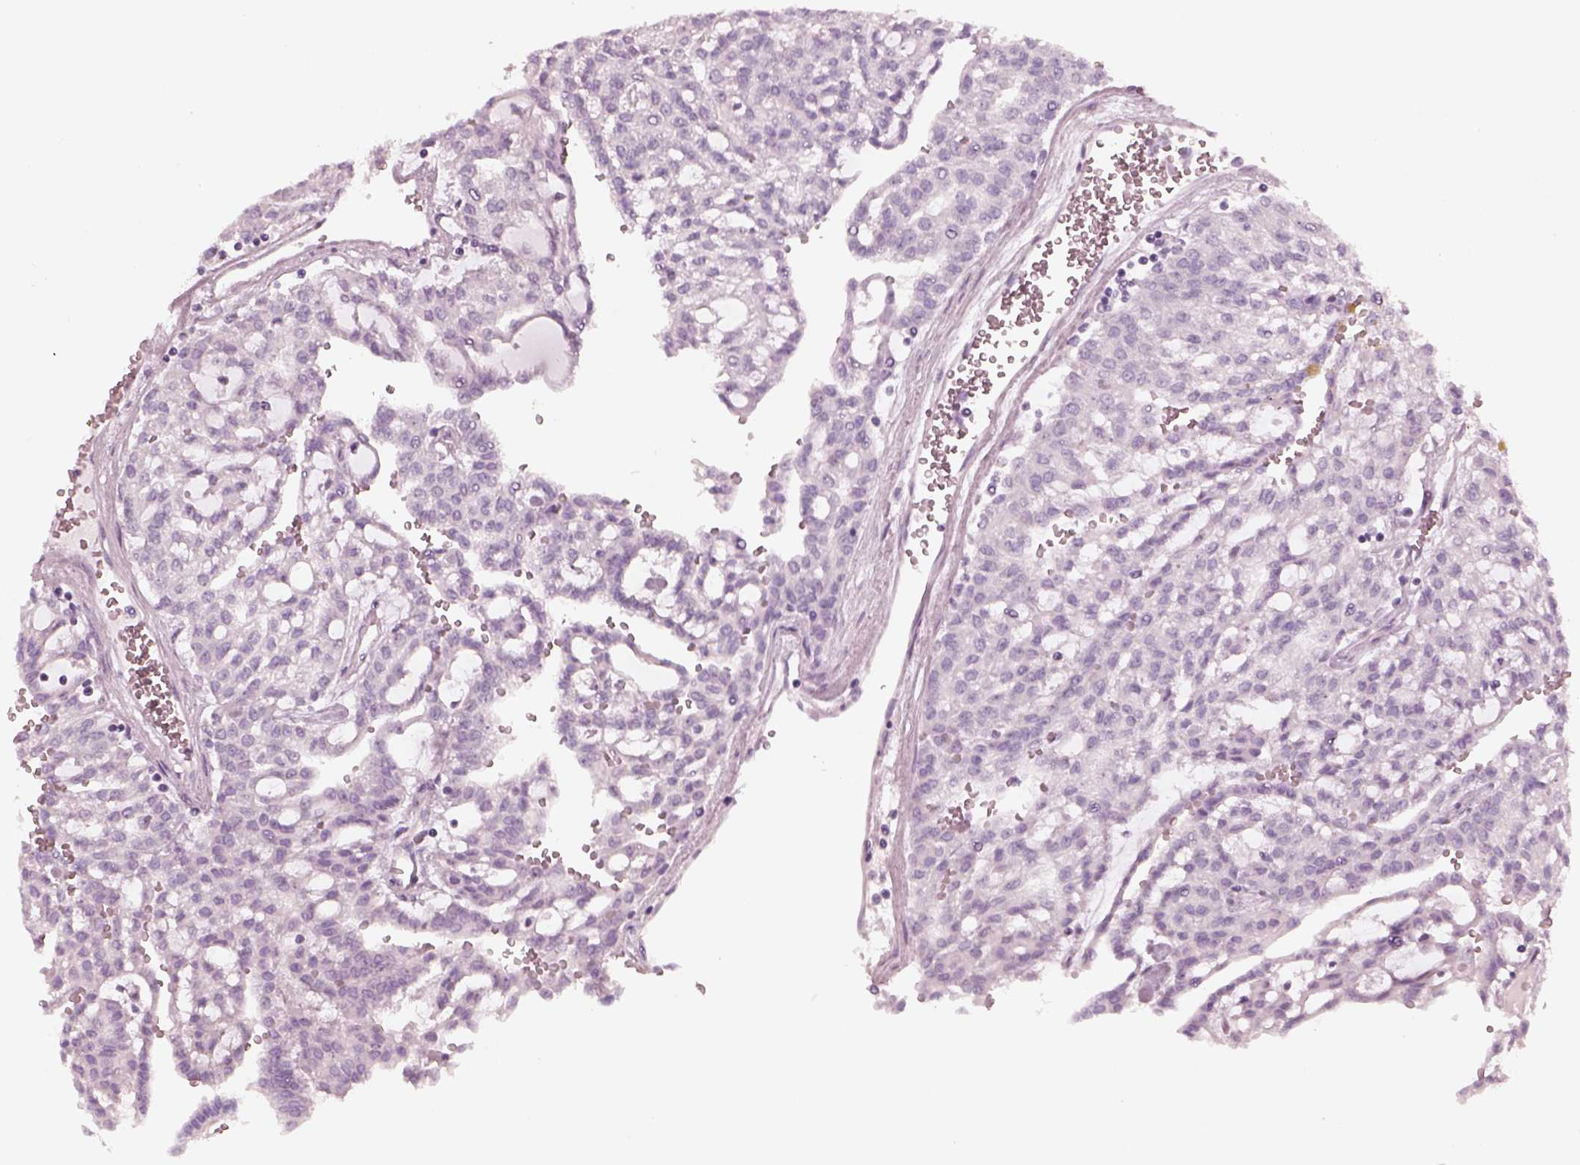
{"staining": {"intensity": "negative", "quantity": "none", "location": "none"}, "tissue": "renal cancer", "cell_type": "Tumor cells", "image_type": "cancer", "snomed": [{"axis": "morphology", "description": "Adenocarcinoma, NOS"}, {"axis": "topography", "description": "Kidney"}], "caption": "Immunohistochemistry (IHC) of renal adenocarcinoma demonstrates no positivity in tumor cells.", "gene": "KRTAP24-1", "patient": {"sex": "male", "age": 63}}